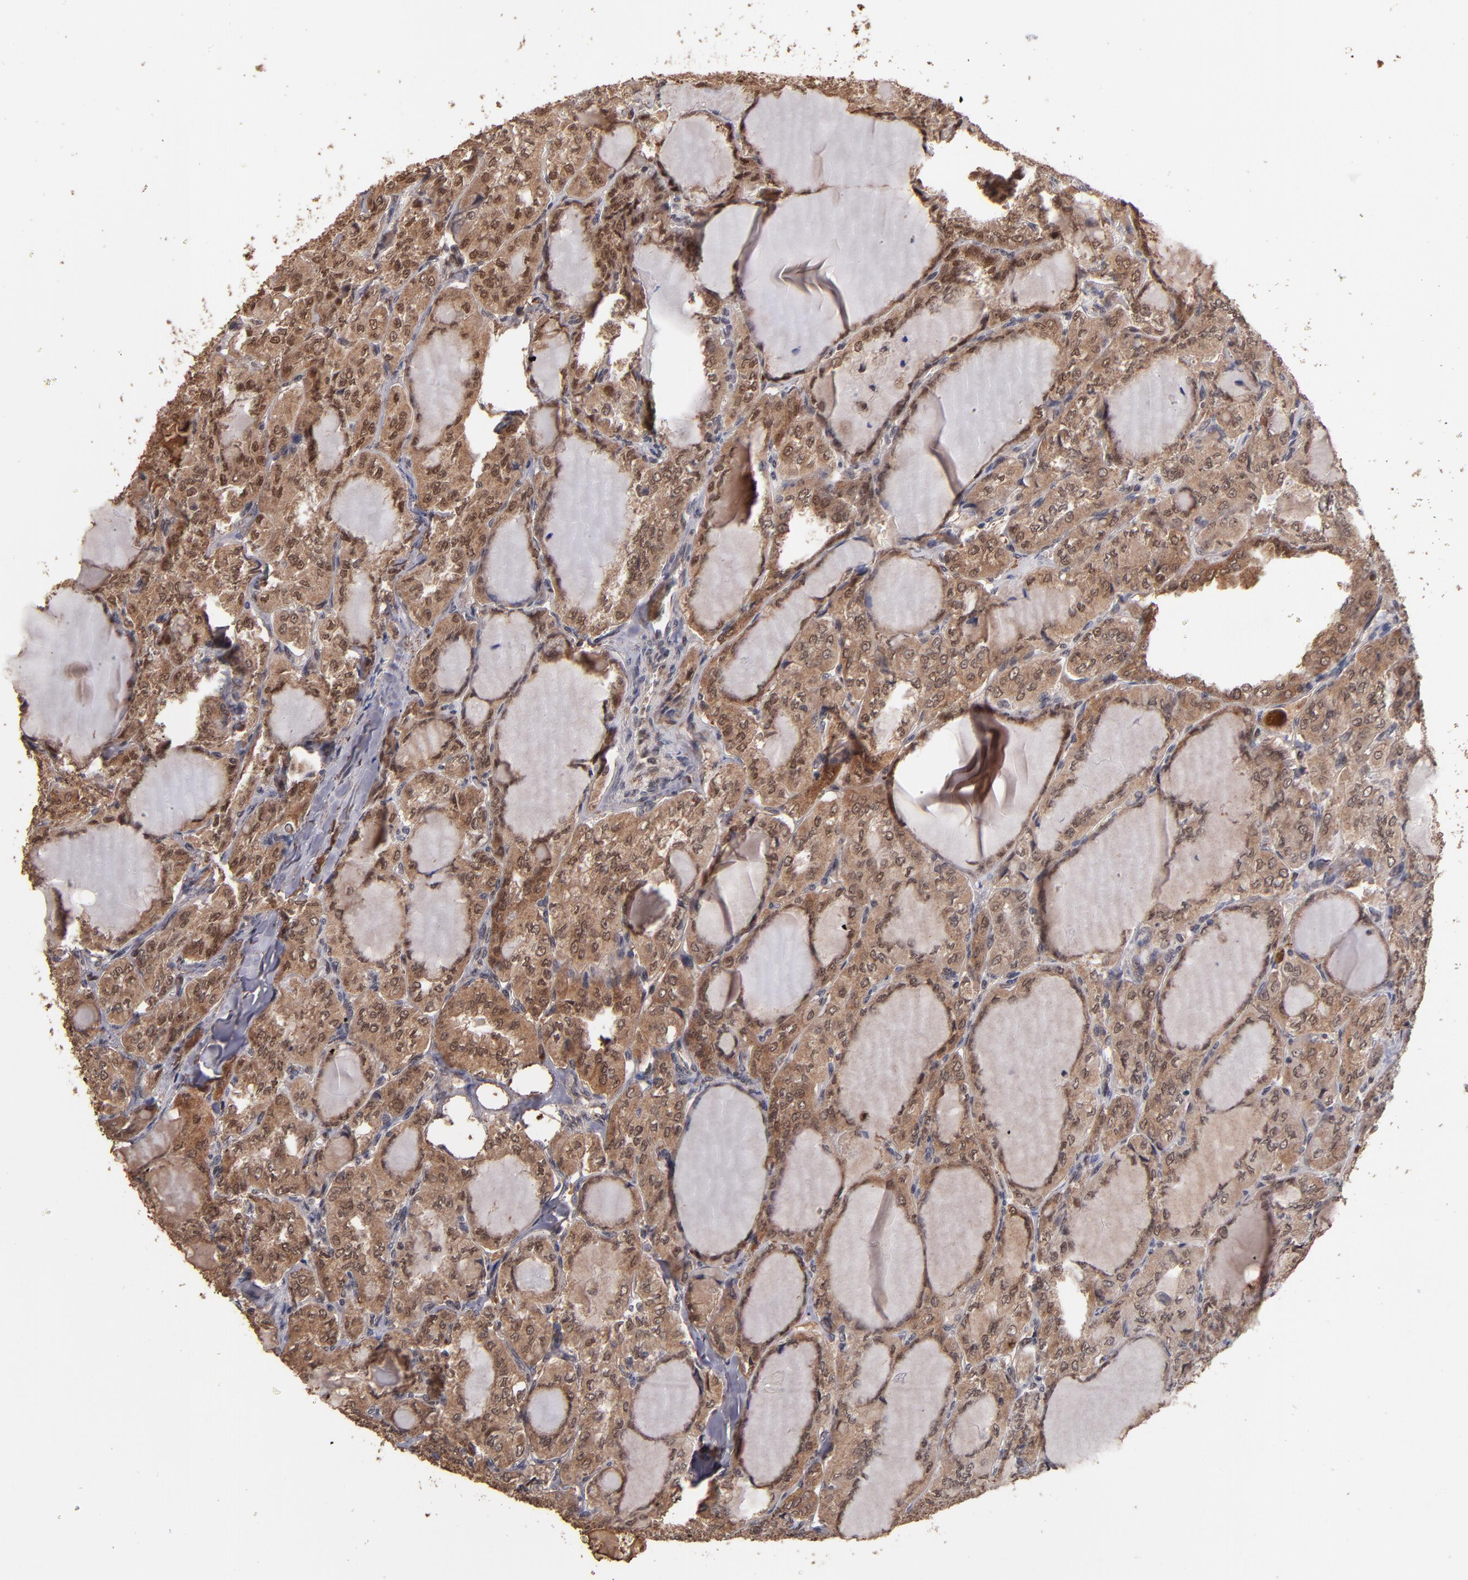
{"staining": {"intensity": "moderate", "quantity": ">75%", "location": "cytoplasmic/membranous,nuclear"}, "tissue": "thyroid cancer", "cell_type": "Tumor cells", "image_type": "cancer", "snomed": [{"axis": "morphology", "description": "Papillary adenocarcinoma, NOS"}, {"axis": "topography", "description": "Thyroid gland"}], "caption": "Thyroid cancer (papillary adenocarcinoma) stained with a brown dye reveals moderate cytoplasmic/membranous and nuclear positive expression in about >75% of tumor cells.", "gene": "EAPP", "patient": {"sex": "male", "age": 20}}